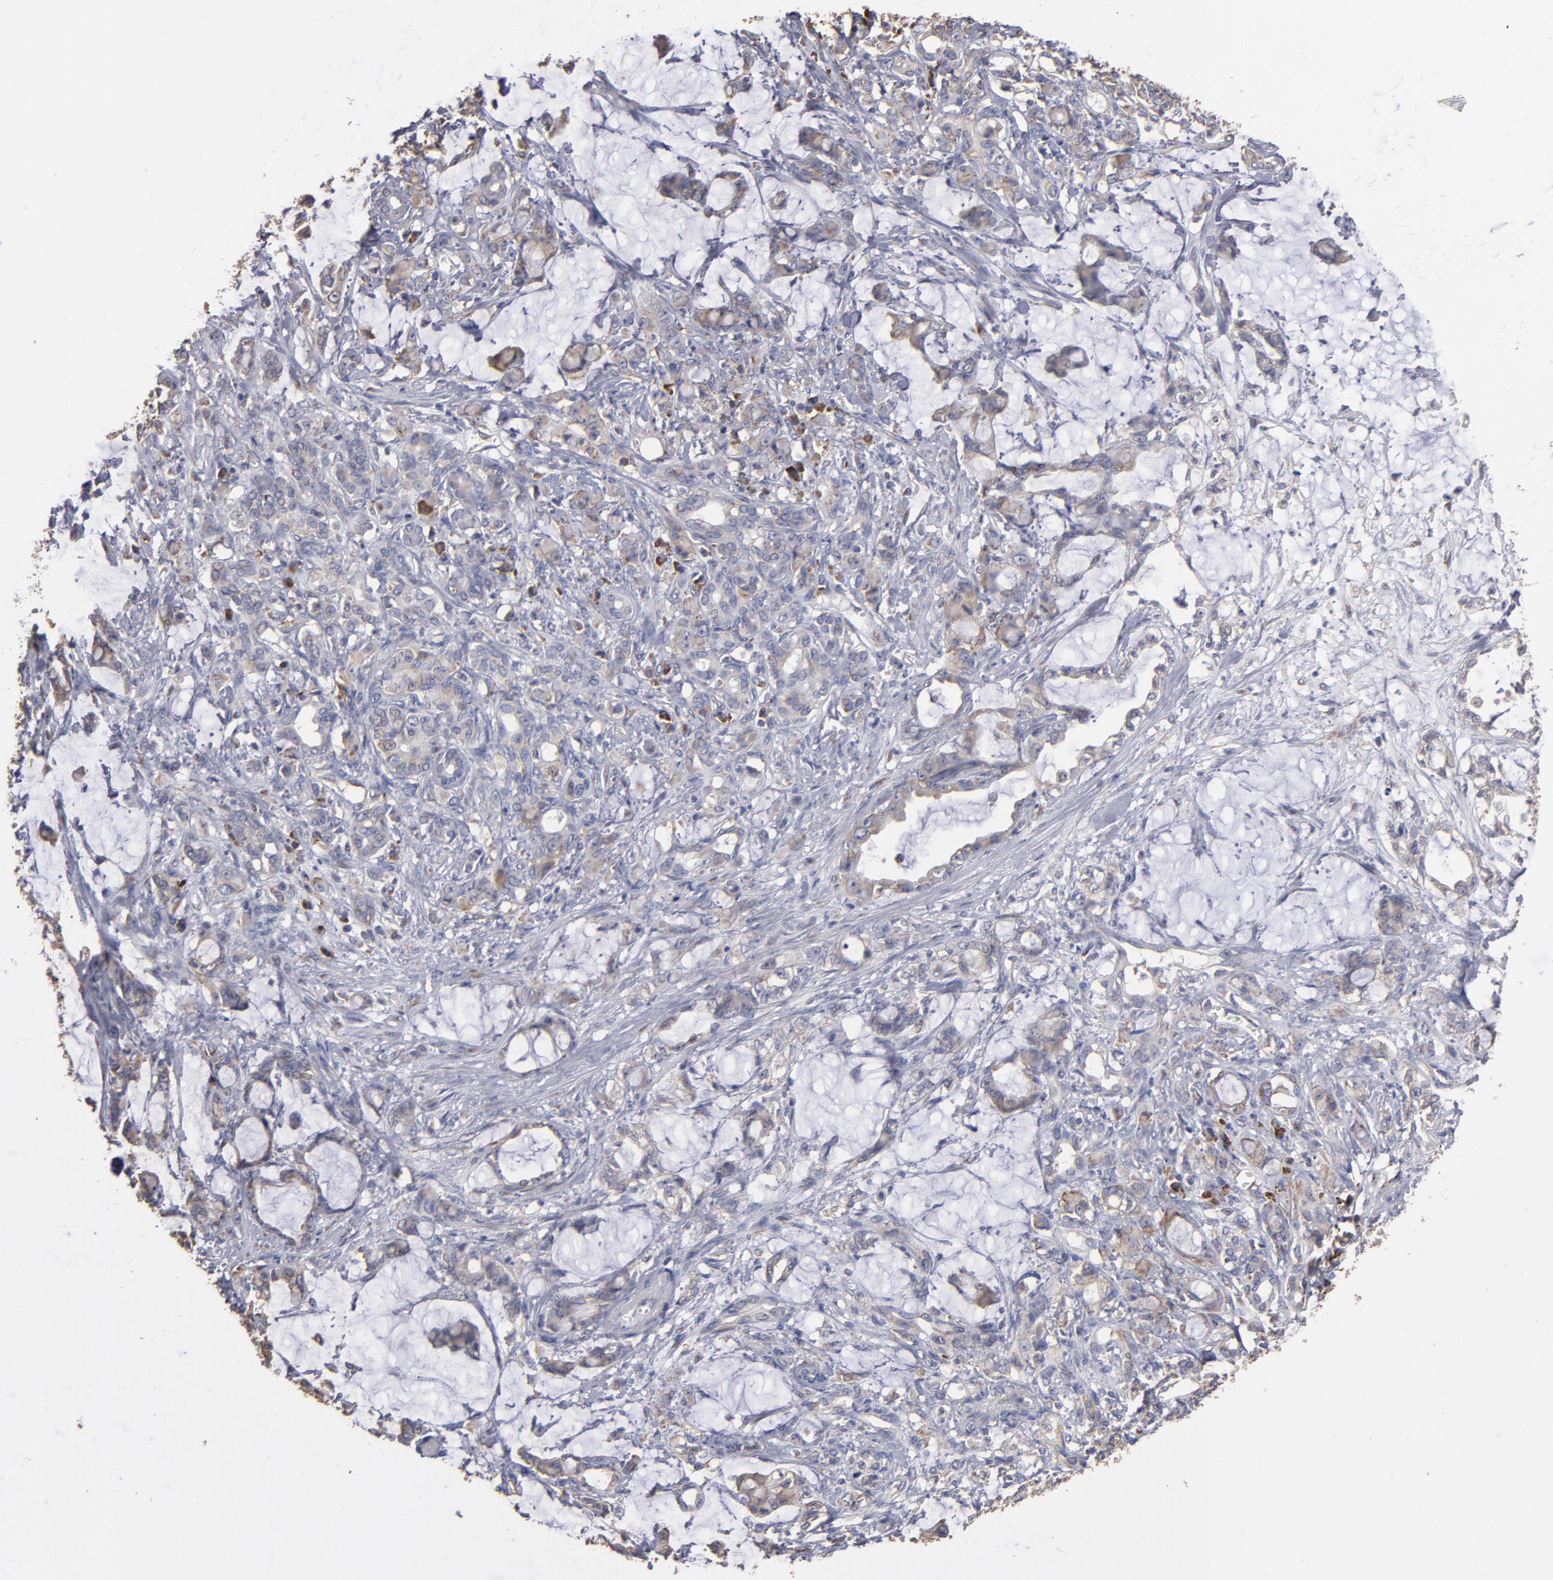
{"staining": {"intensity": "weak", "quantity": ">75%", "location": "cytoplasmic/membranous"}, "tissue": "pancreatic cancer", "cell_type": "Tumor cells", "image_type": "cancer", "snomed": [{"axis": "morphology", "description": "Adenocarcinoma, NOS"}, {"axis": "topography", "description": "Pancreas"}], "caption": "The photomicrograph displays a brown stain indicating the presence of a protein in the cytoplasmic/membranous of tumor cells in pancreatic cancer.", "gene": "SND1", "patient": {"sex": "female", "age": 73}}